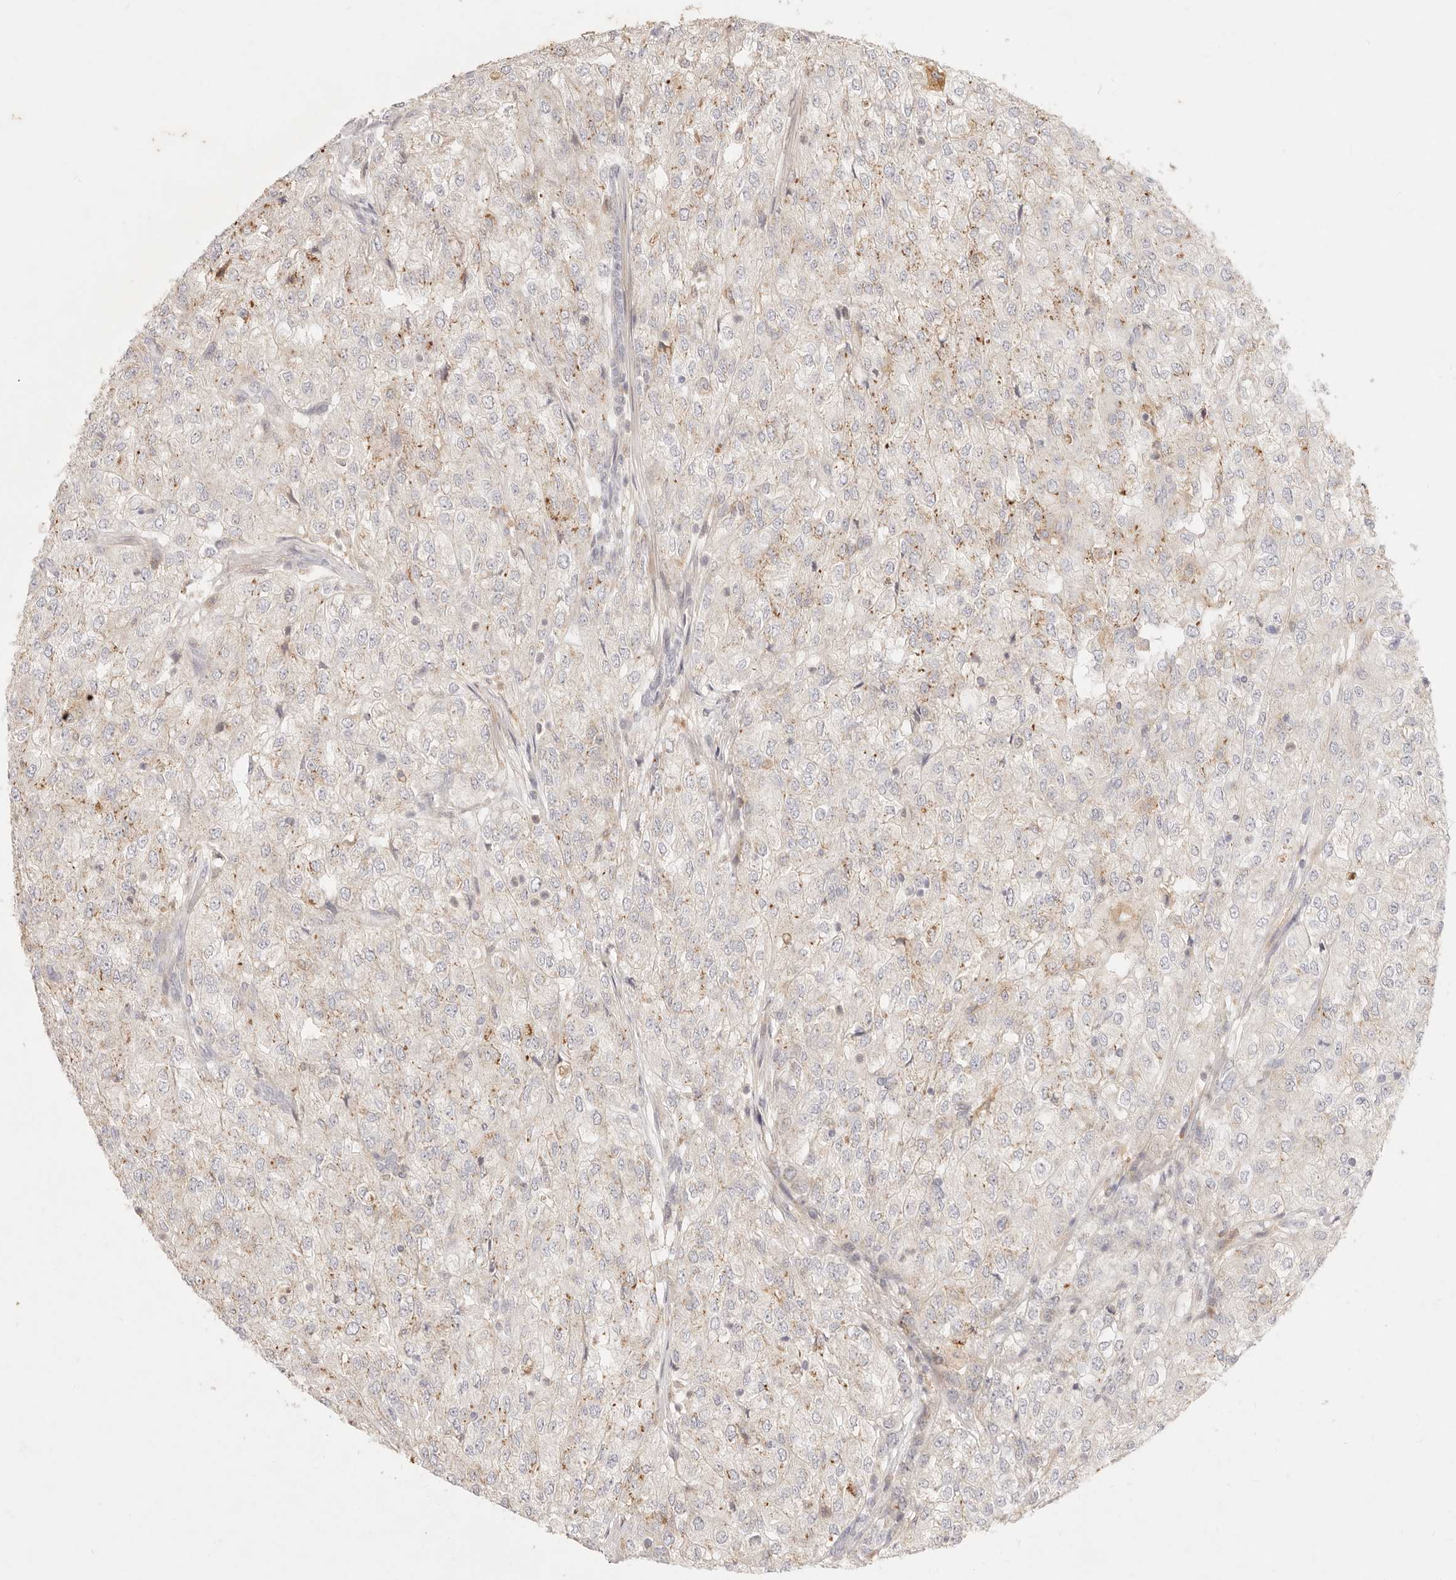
{"staining": {"intensity": "negative", "quantity": "none", "location": "none"}, "tissue": "renal cancer", "cell_type": "Tumor cells", "image_type": "cancer", "snomed": [{"axis": "morphology", "description": "Adenocarcinoma, NOS"}, {"axis": "topography", "description": "Kidney"}], "caption": "Immunohistochemistry image of renal adenocarcinoma stained for a protein (brown), which reveals no positivity in tumor cells.", "gene": "ACOX1", "patient": {"sex": "female", "age": 54}}